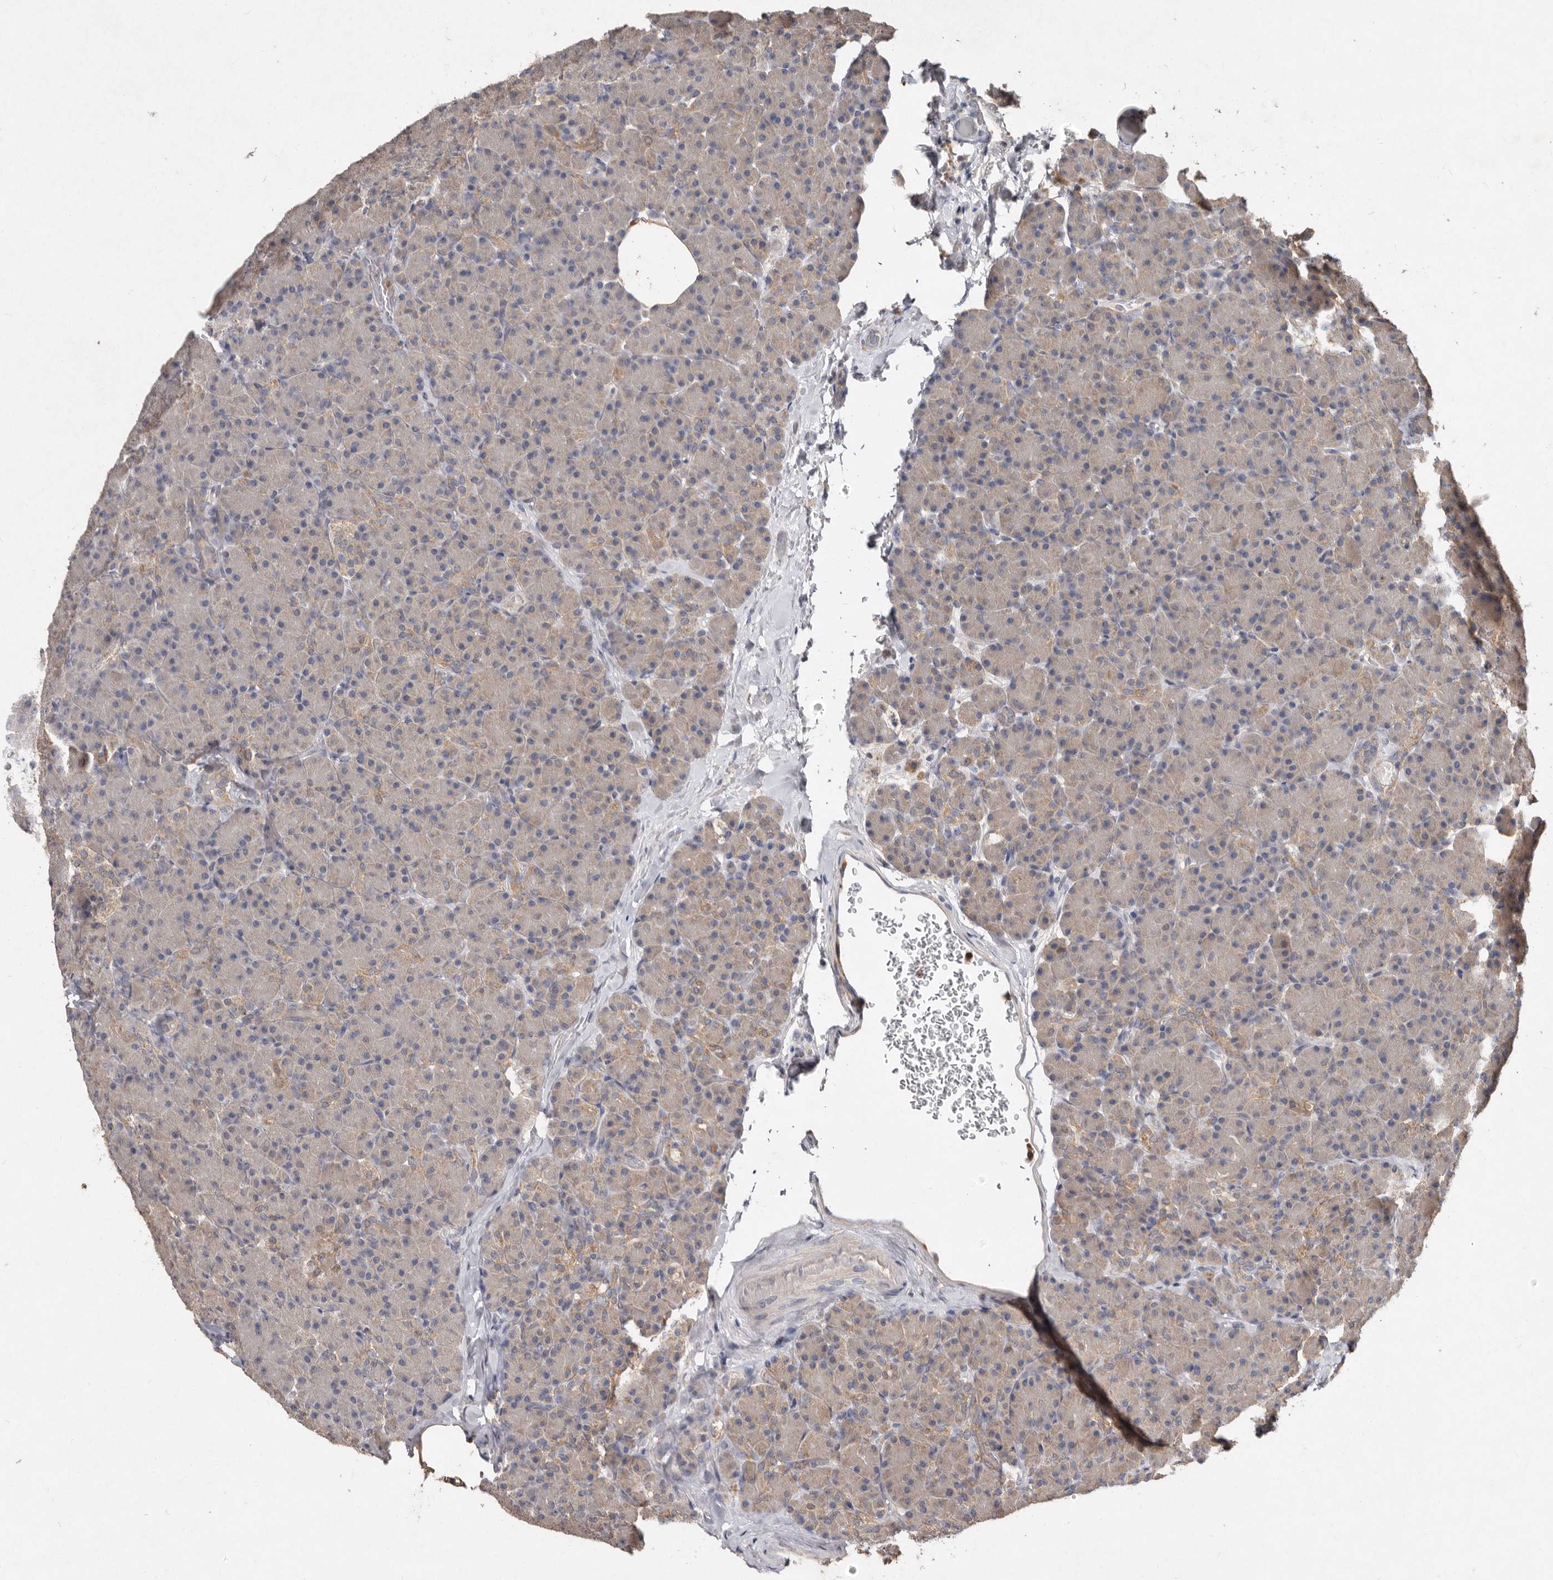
{"staining": {"intensity": "moderate", "quantity": "<25%", "location": "cytoplasmic/membranous"}, "tissue": "pancreas", "cell_type": "Exocrine glandular cells", "image_type": "normal", "snomed": [{"axis": "morphology", "description": "Normal tissue, NOS"}, {"axis": "topography", "description": "Pancreas"}], "caption": "Exocrine glandular cells exhibit moderate cytoplasmic/membranous staining in approximately <25% of cells in unremarkable pancreas. (brown staining indicates protein expression, while blue staining denotes nuclei).", "gene": "EDEM1", "patient": {"sex": "female", "age": 43}}